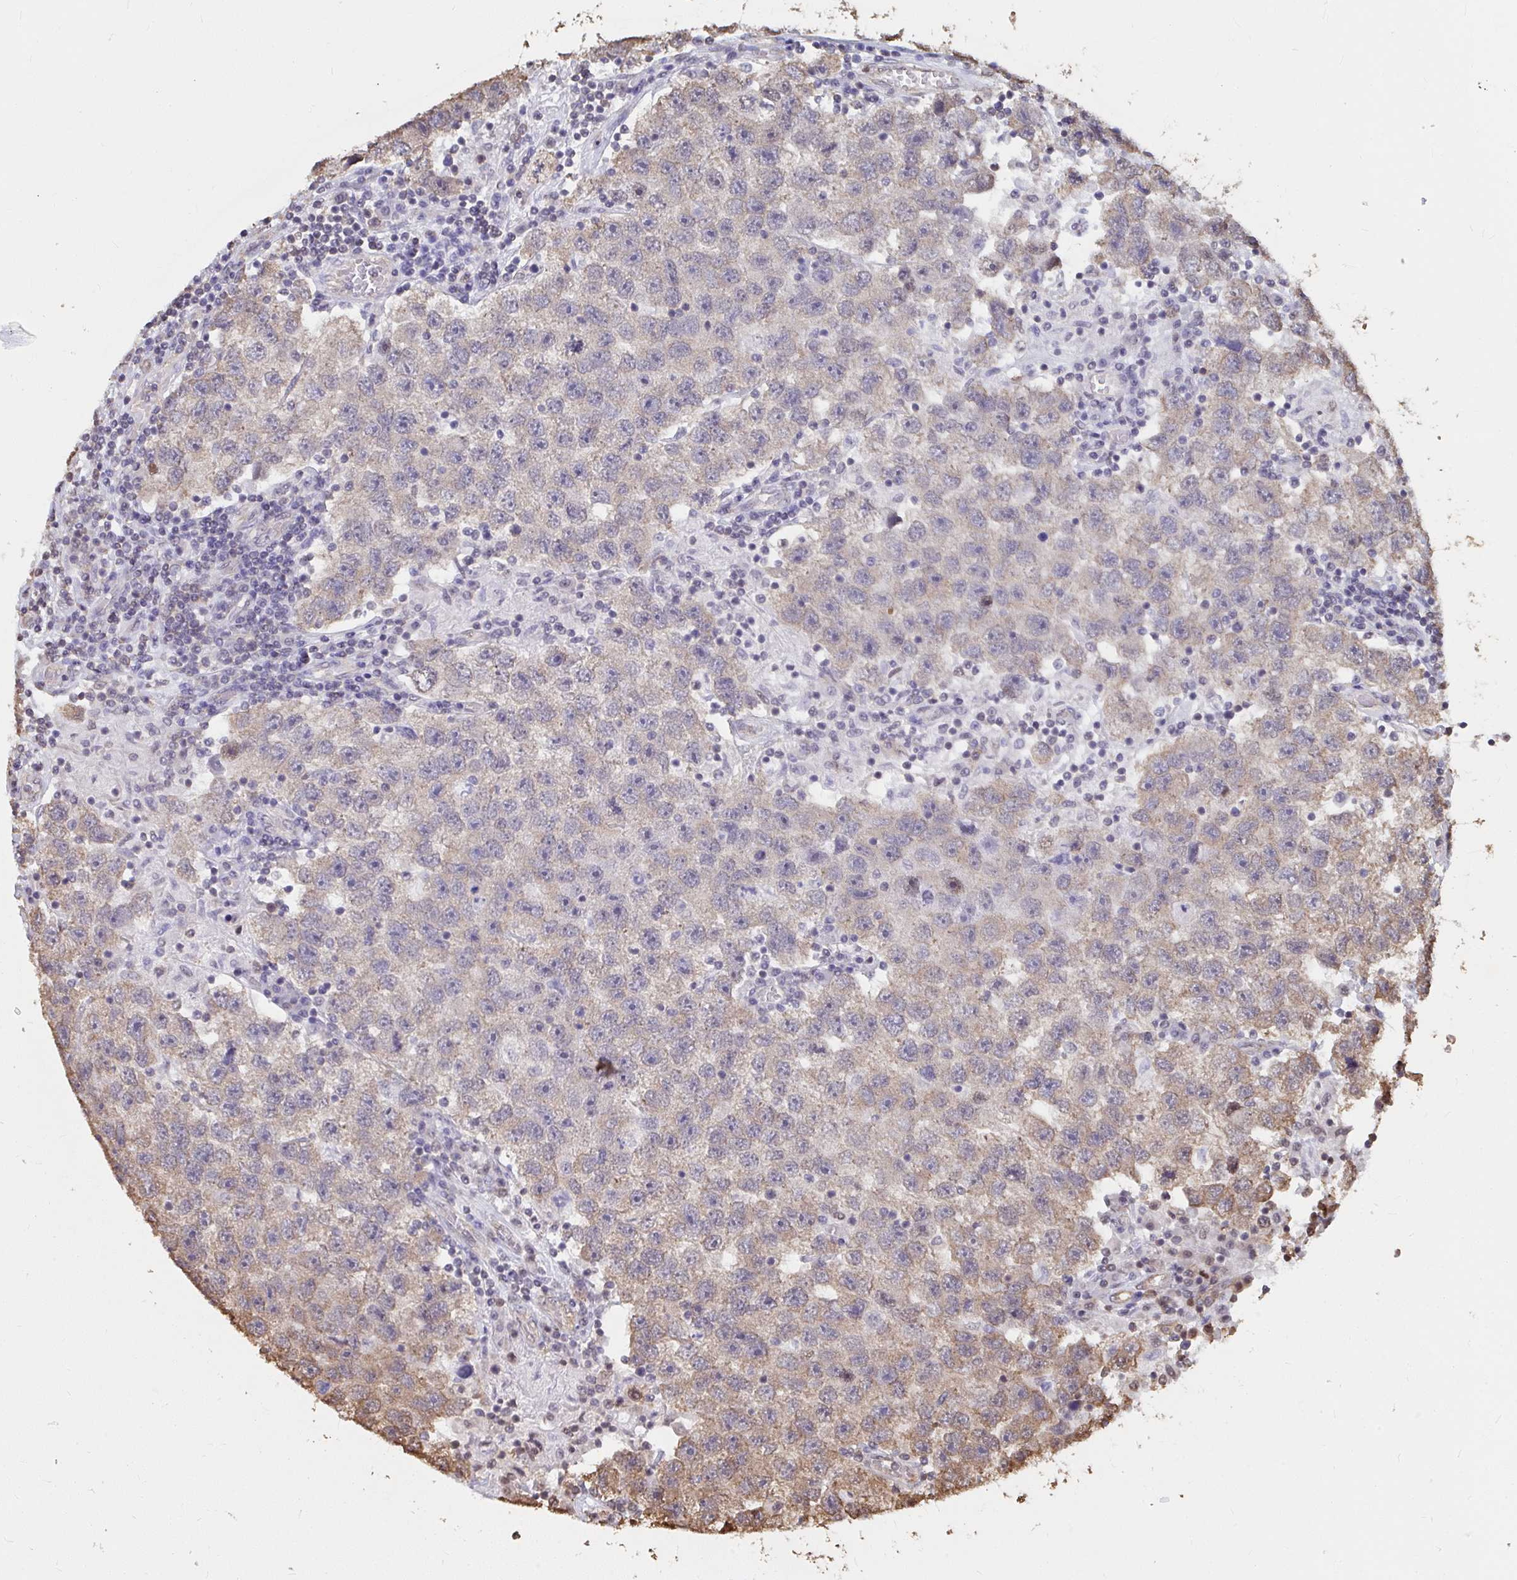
{"staining": {"intensity": "weak", "quantity": "<25%", "location": "cytoplasmic/membranous"}, "tissue": "testis cancer", "cell_type": "Tumor cells", "image_type": "cancer", "snomed": [{"axis": "morphology", "description": "Seminoma, NOS"}, {"axis": "topography", "description": "Testis"}], "caption": "A high-resolution histopathology image shows immunohistochemistry (IHC) staining of testis cancer, which displays no significant expression in tumor cells. (Stains: DAB (3,3'-diaminobenzidine) immunohistochemistry (IHC) with hematoxylin counter stain, Microscopy: brightfield microscopy at high magnification).", "gene": "SYNCRIP", "patient": {"sex": "male", "age": 26}}